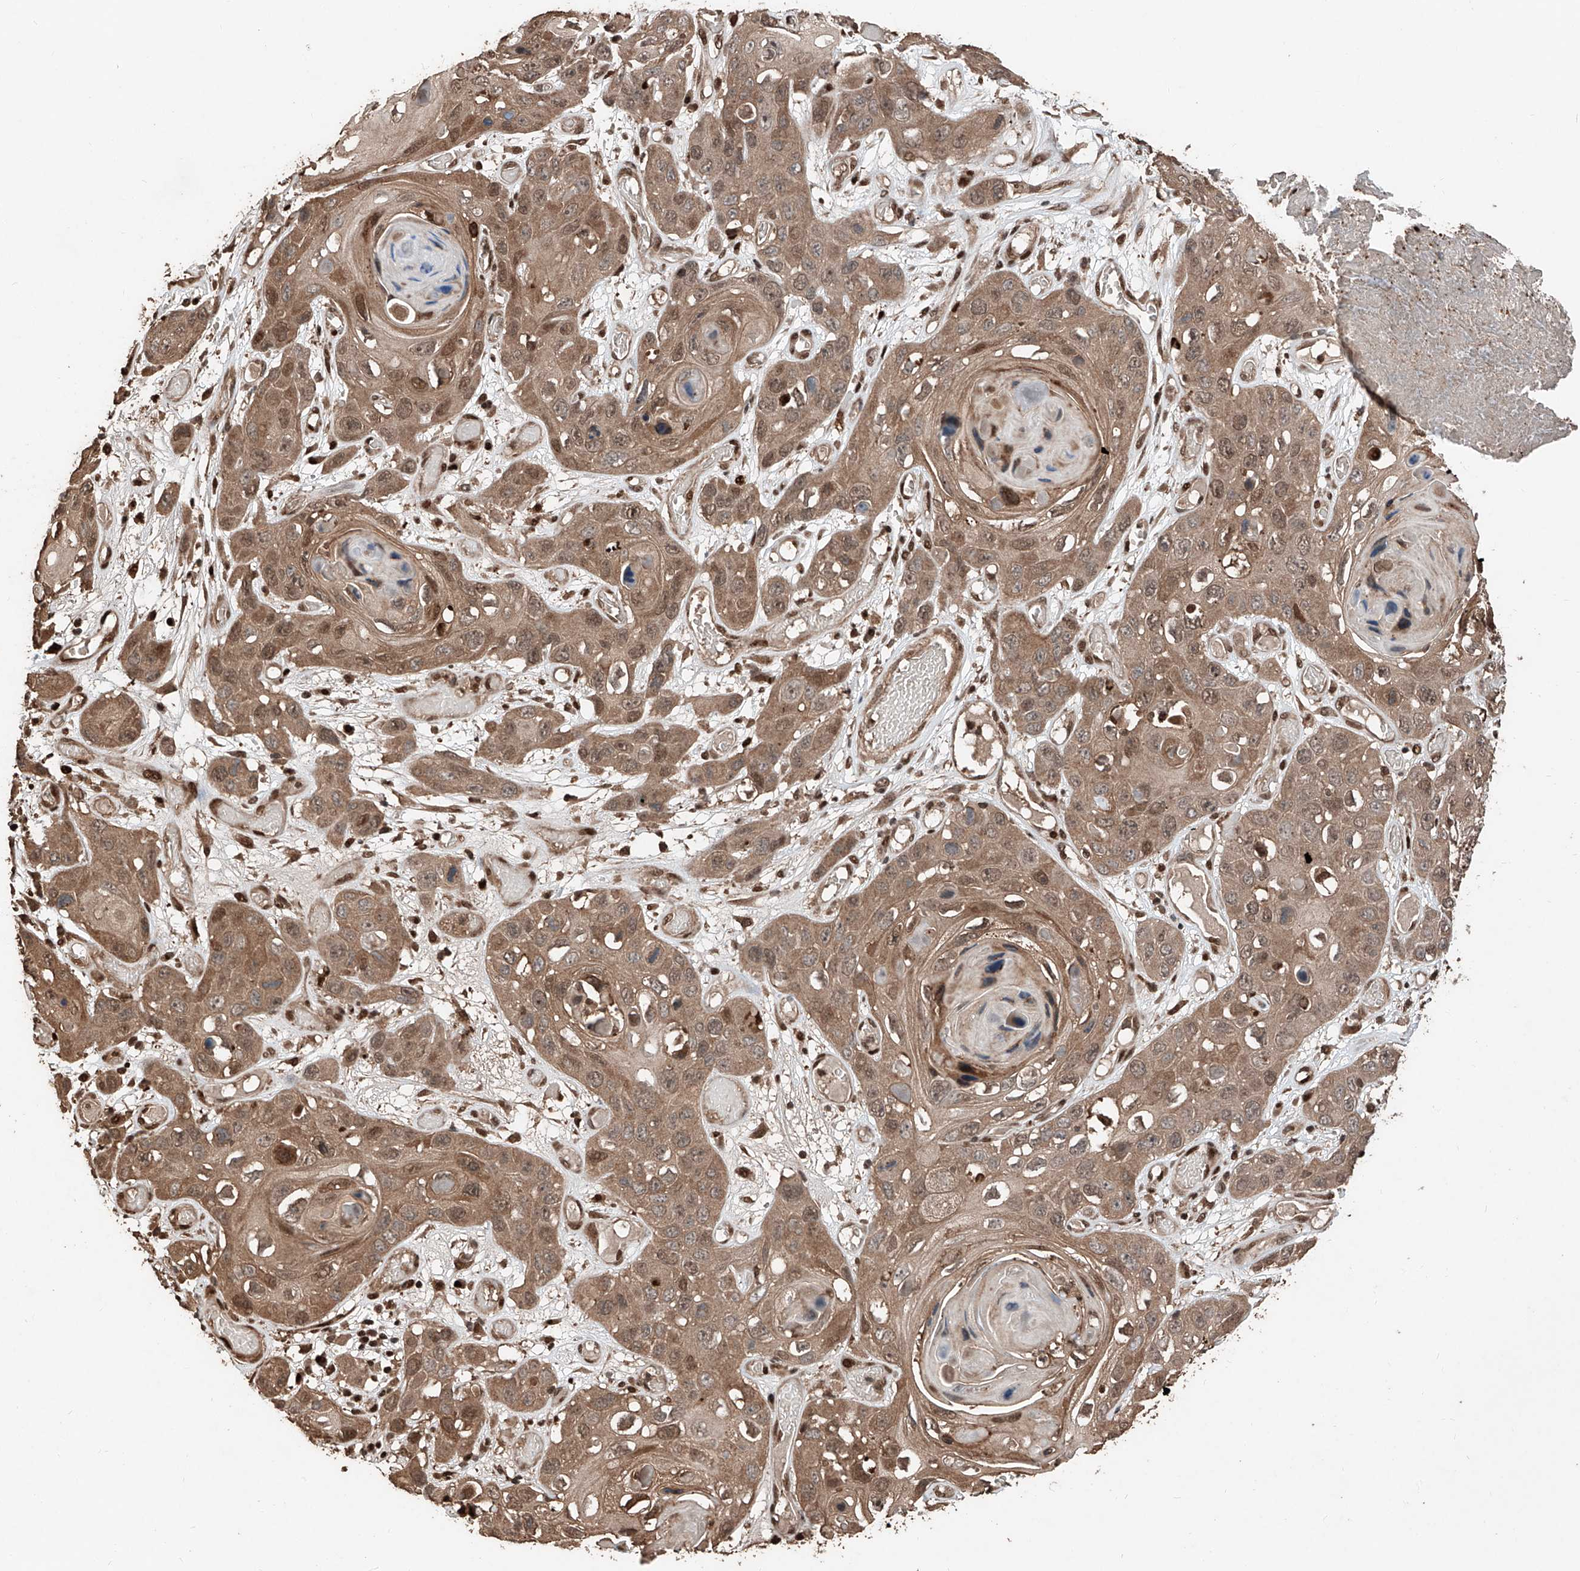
{"staining": {"intensity": "moderate", "quantity": ">75%", "location": "cytoplasmic/membranous,nuclear"}, "tissue": "skin cancer", "cell_type": "Tumor cells", "image_type": "cancer", "snomed": [{"axis": "morphology", "description": "Squamous cell carcinoma, NOS"}, {"axis": "topography", "description": "Skin"}], "caption": "Immunohistochemical staining of skin cancer (squamous cell carcinoma) shows medium levels of moderate cytoplasmic/membranous and nuclear protein expression in approximately >75% of tumor cells.", "gene": "RMND1", "patient": {"sex": "male", "age": 55}}